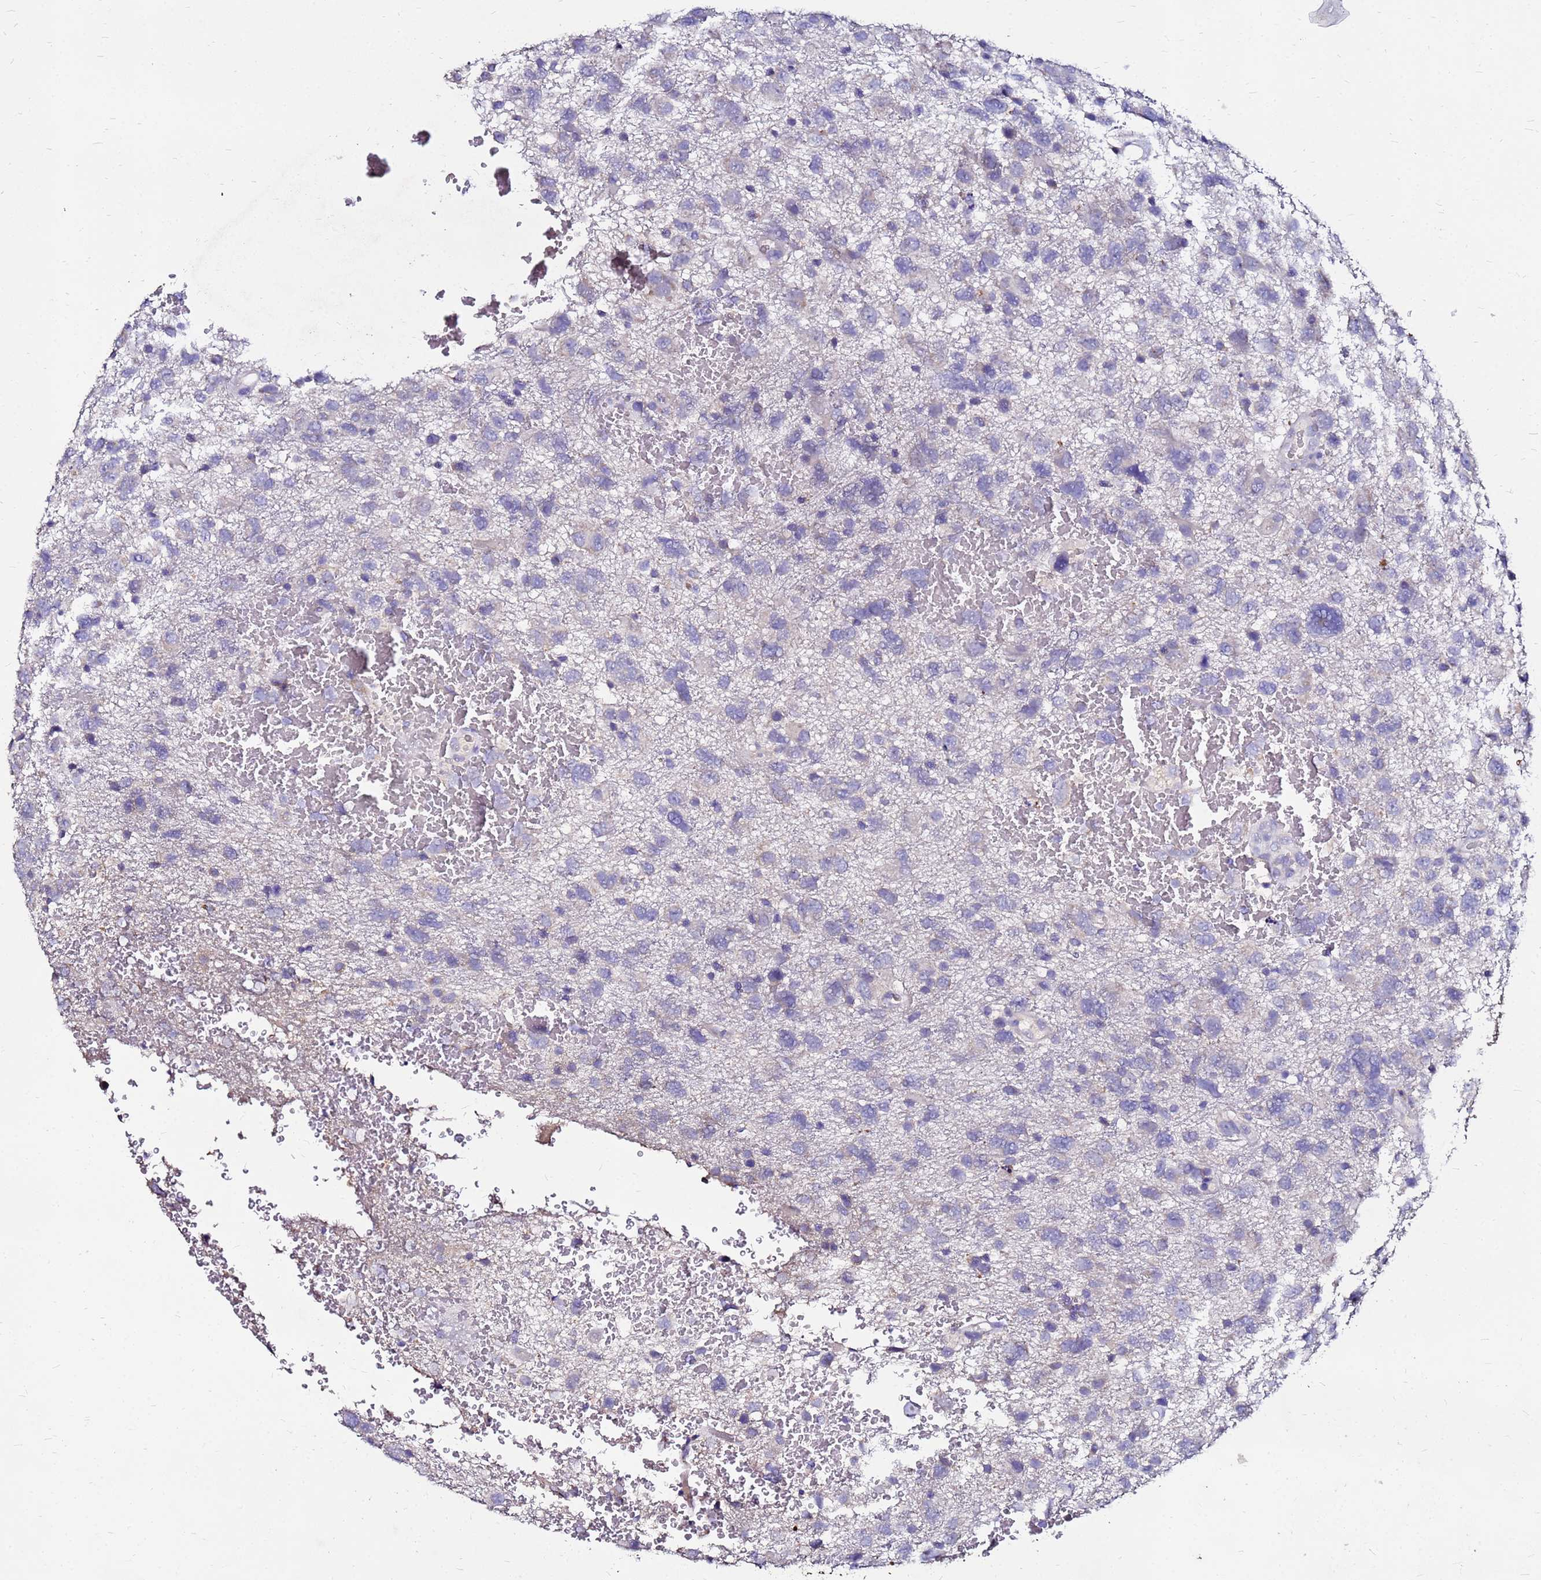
{"staining": {"intensity": "negative", "quantity": "none", "location": "none"}, "tissue": "glioma", "cell_type": "Tumor cells", "image_type": "cancer", "snomed": [{"axis": "morphology", "description": "Glioma, malignant, High grade"}, {"axis": "topography", "description": "Brain"}], "caption": "Immunohistochemistry (IHC) of human glioma reveals no staining in tumor cells. Nuclei are stained in blue.", "gene": "FAM183A", "patient": {"sex": "male", "age": 61}}